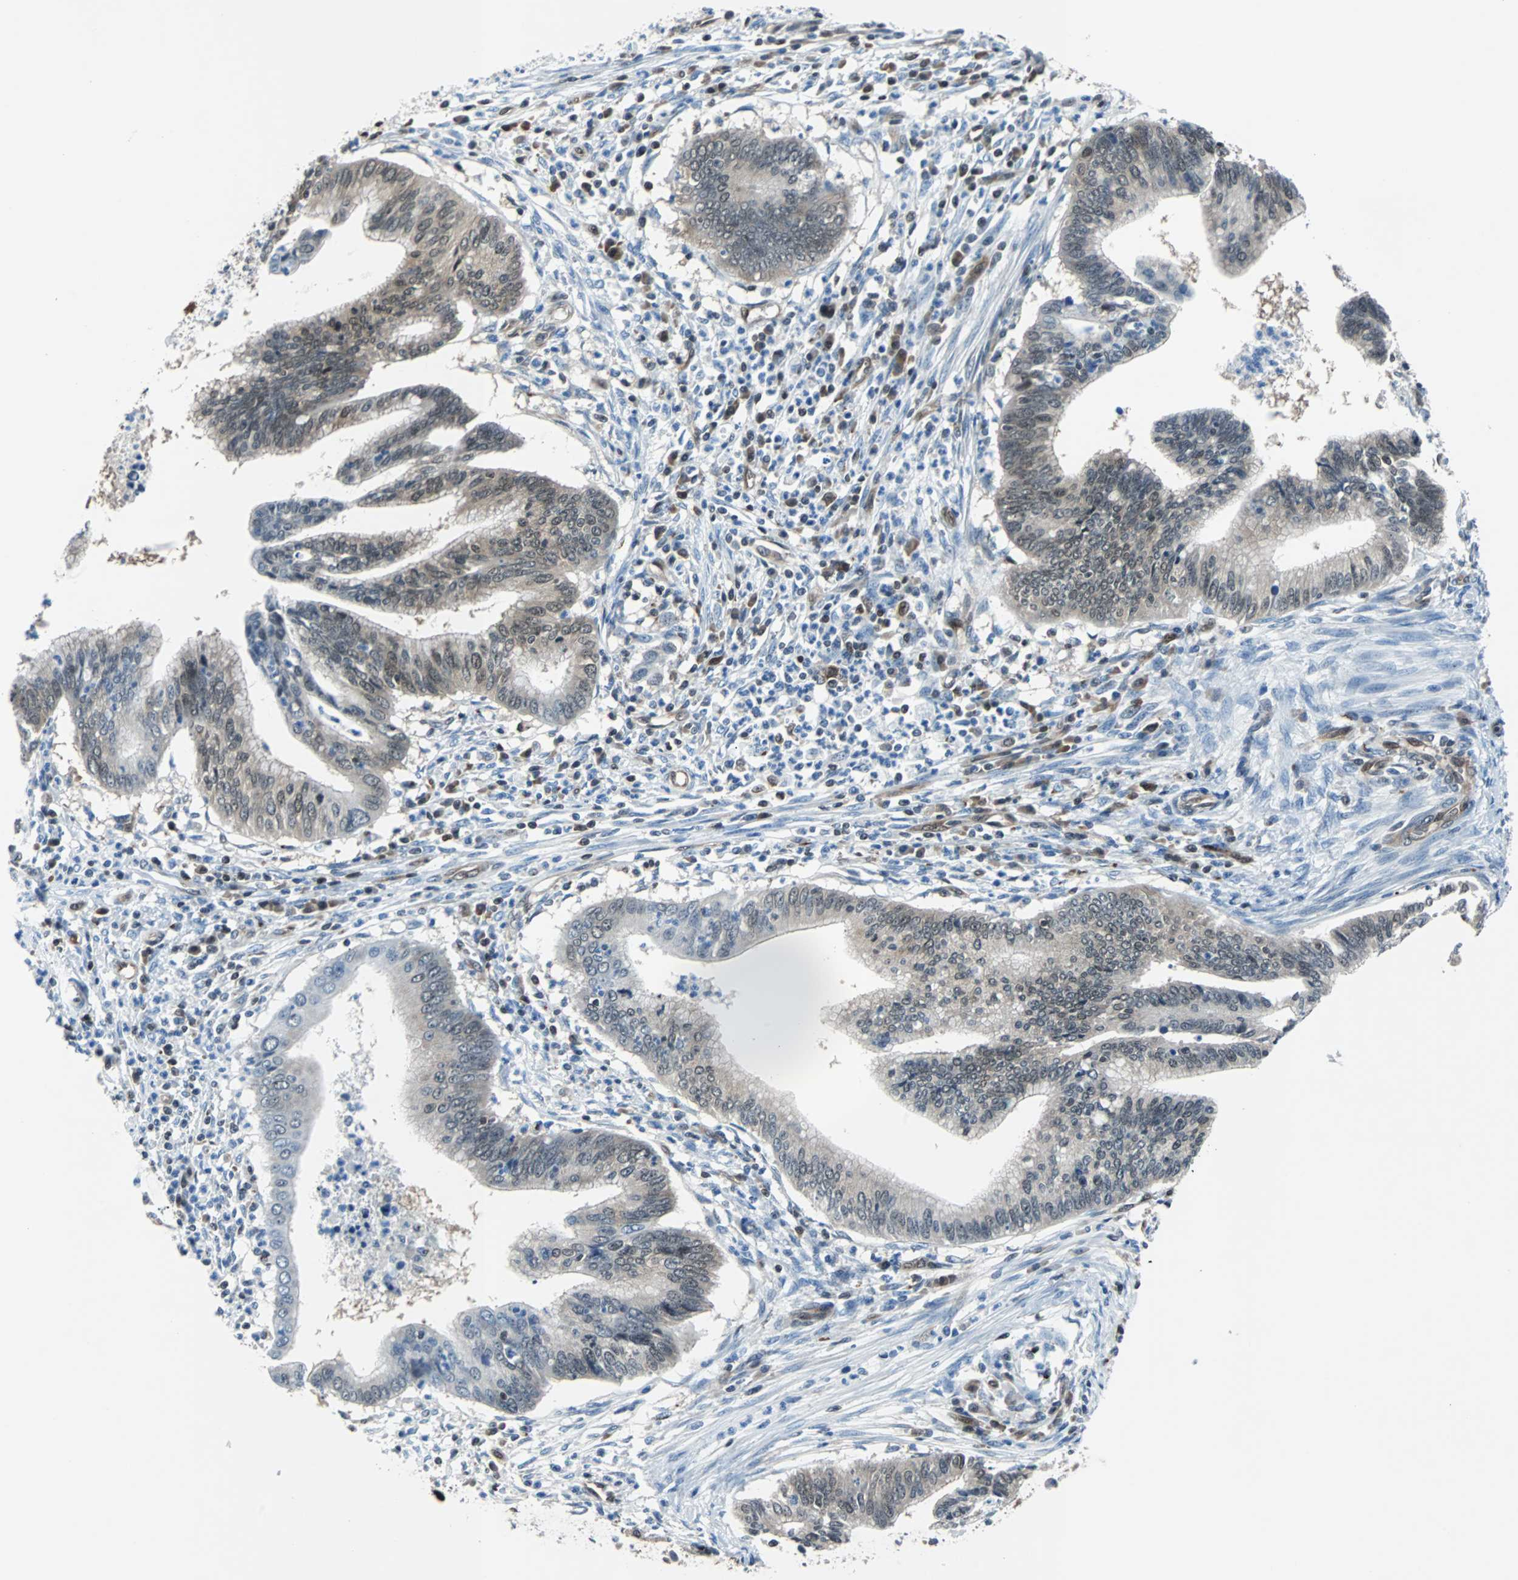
{"staining": {"intensity": "weak", "quantity": "<25%", "location": "cytoplasmic/membranous,nuclear"}, "tissue": "cervical cancer", "cell_type": "Tumor cells", "image_type": "cancer", "snomed": [{"axis": "morphology", "description": "Adenocarcinoma, NOS"}, {"axis": "topography", "description": "Cervix"}], "caption": "There is no significant positivity in tumor cells of cervical cancer.", "gene": "MAP2K6", "patient": {"sex": "female", "age": 36}}